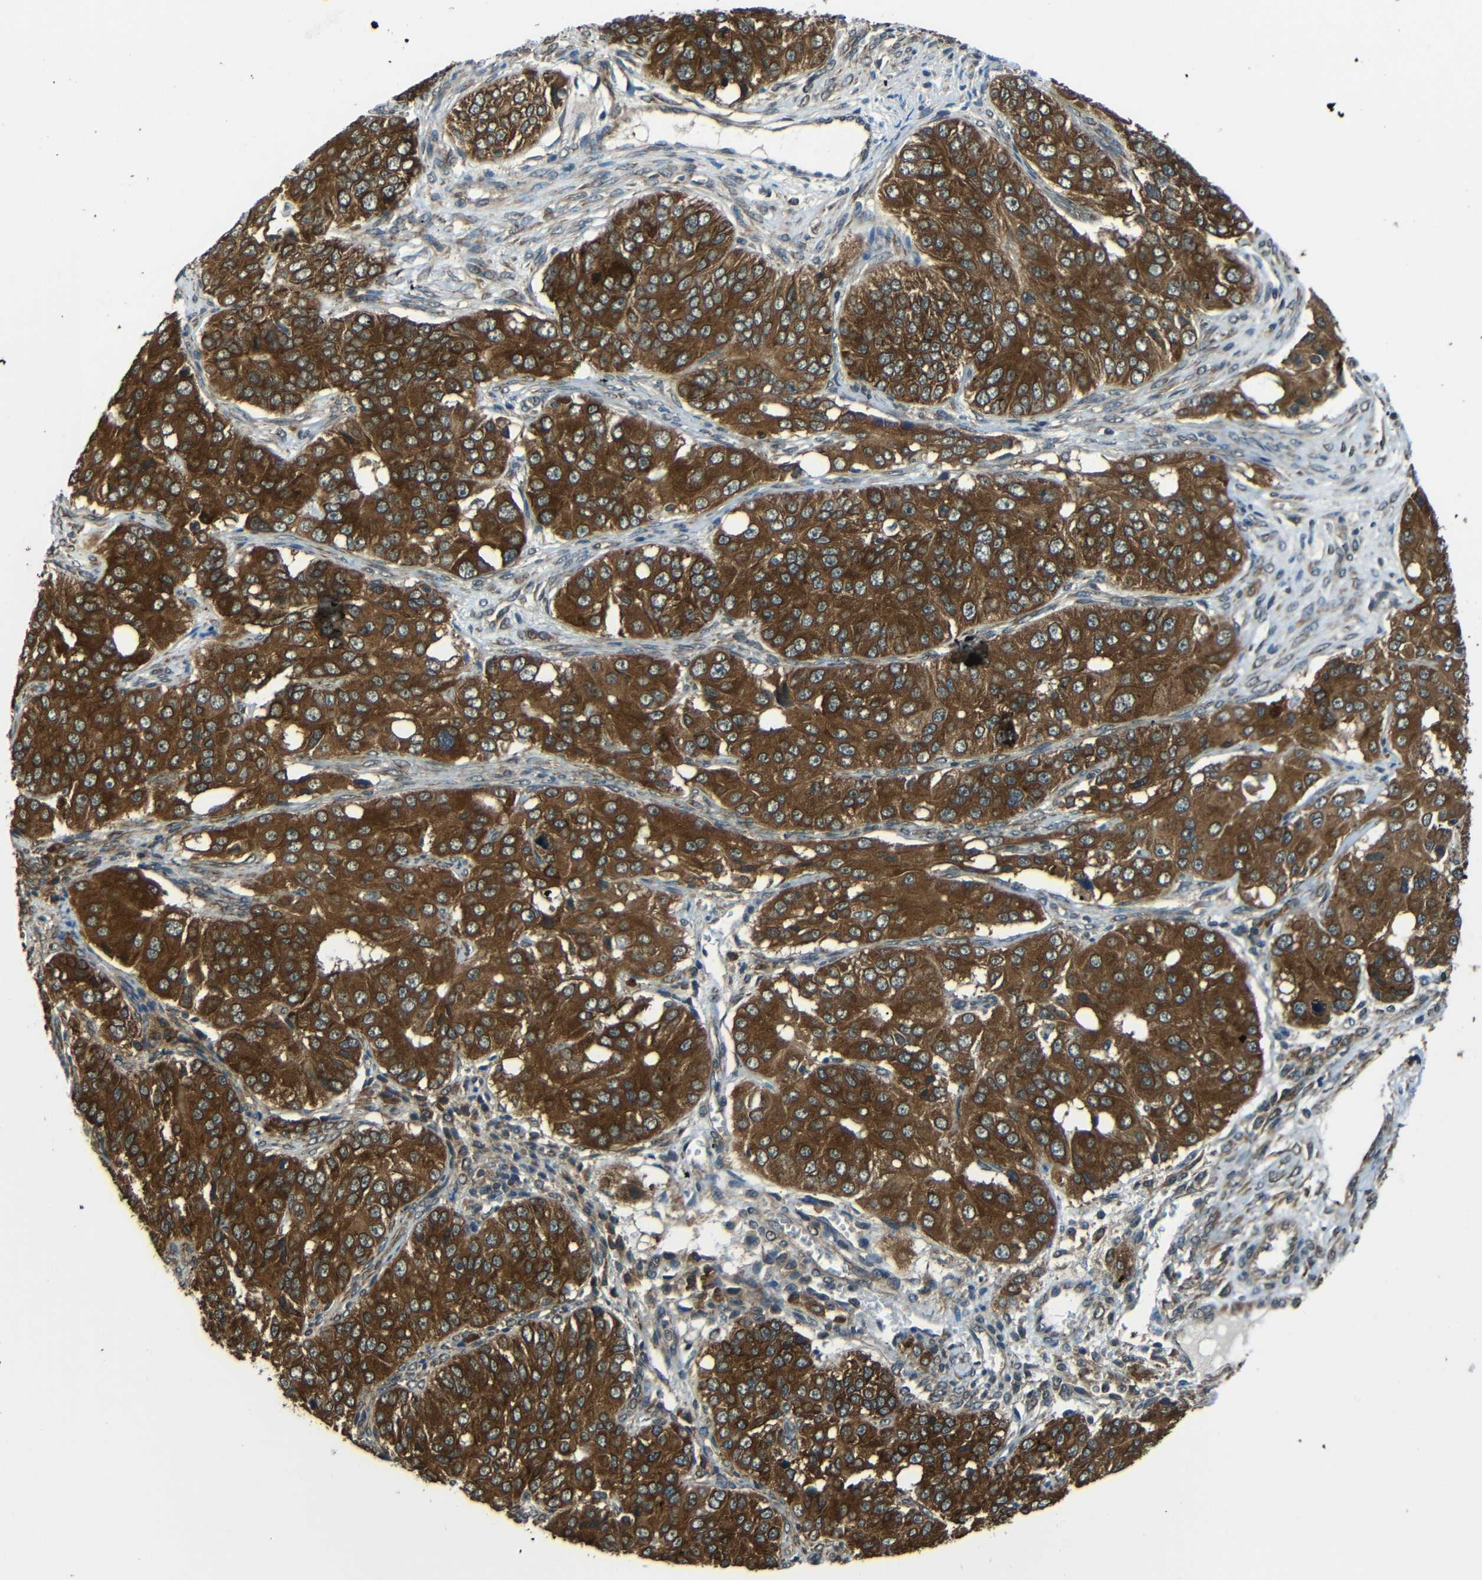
{"staining": {"intensity": "strong", "quantity": ">75%", "location": "cytoplasmic/membranous"}, "tissue": "ovarian cancer", "cell_type": "Tumor cells", "image_type": "cancer", "snomed": [{"axis": "morphology", "description": "Carcinoma, endometroid"}, {"axis": "topography", "description": "Ovary"}], "caption": "Tumor cells display high levels of strong cytoplasmic/membranous positivity in approximately >75% of cells in endometroid carcinoma (ovarian).", "gene": "VAPB", "patient": {"sex": "female", "age": 51}}